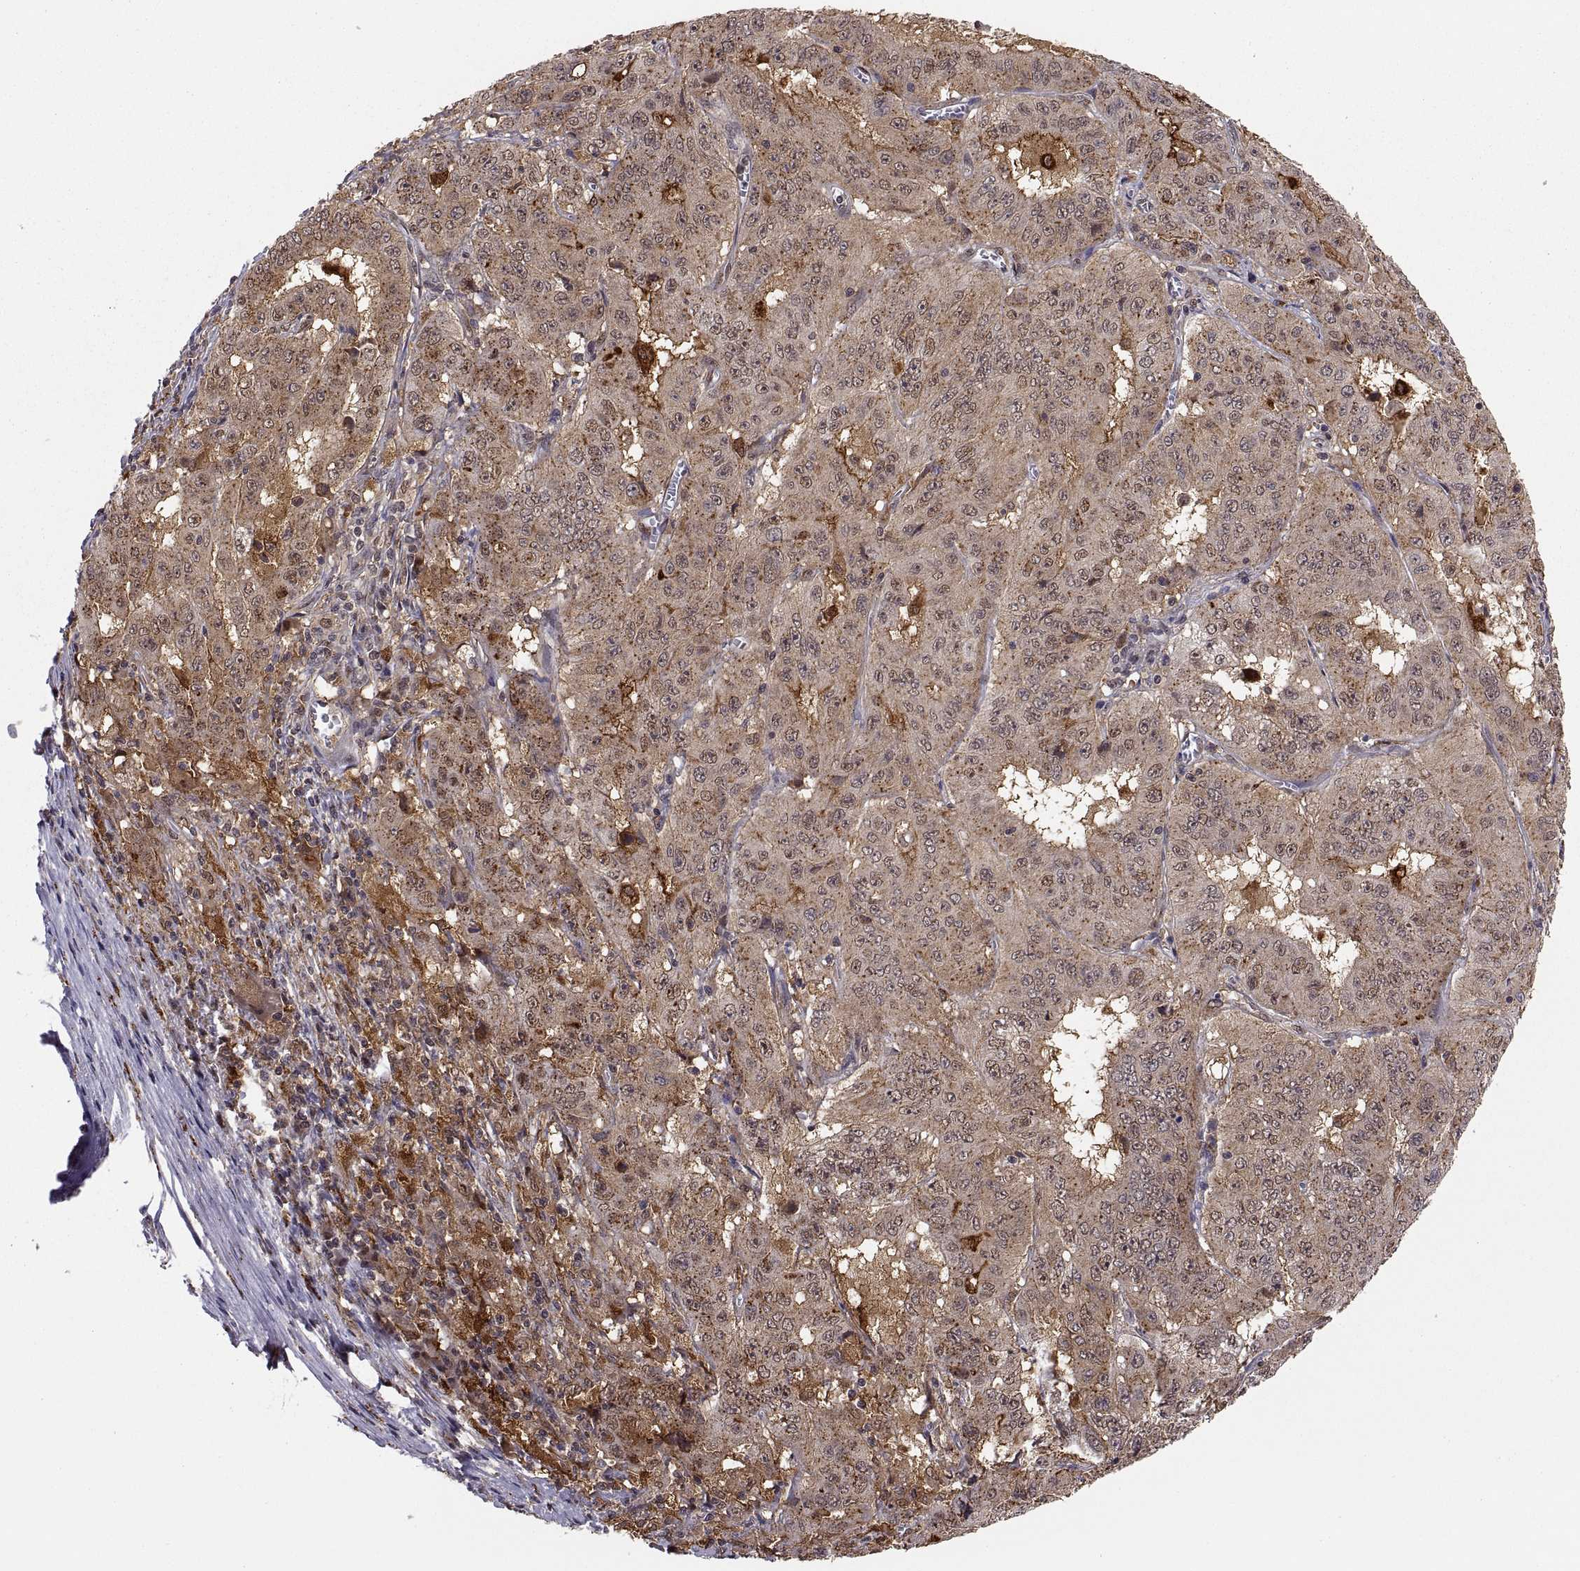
{"staining": {"intensity": "moderate", "quantity": ">75%", "location": "cytoplasmic/membranous"}, "tissue": "pancreatic cancer", "cell_type": "Tumor cells", "image_type": "cancer", "snomed": [{"axis": "morphology", "description": "Adenocarcinoma, NOS"}, {"axis": "topography", "description": "Pancreas"}], "caption": "A micrograph of pancreatic adenocarcinoma stained for a protein exhibits moderate cytoplasmic/membranous brown staining in tumor cells.", "gene": "PSMC2", "patient": {"sex": "male", "age": 63}}